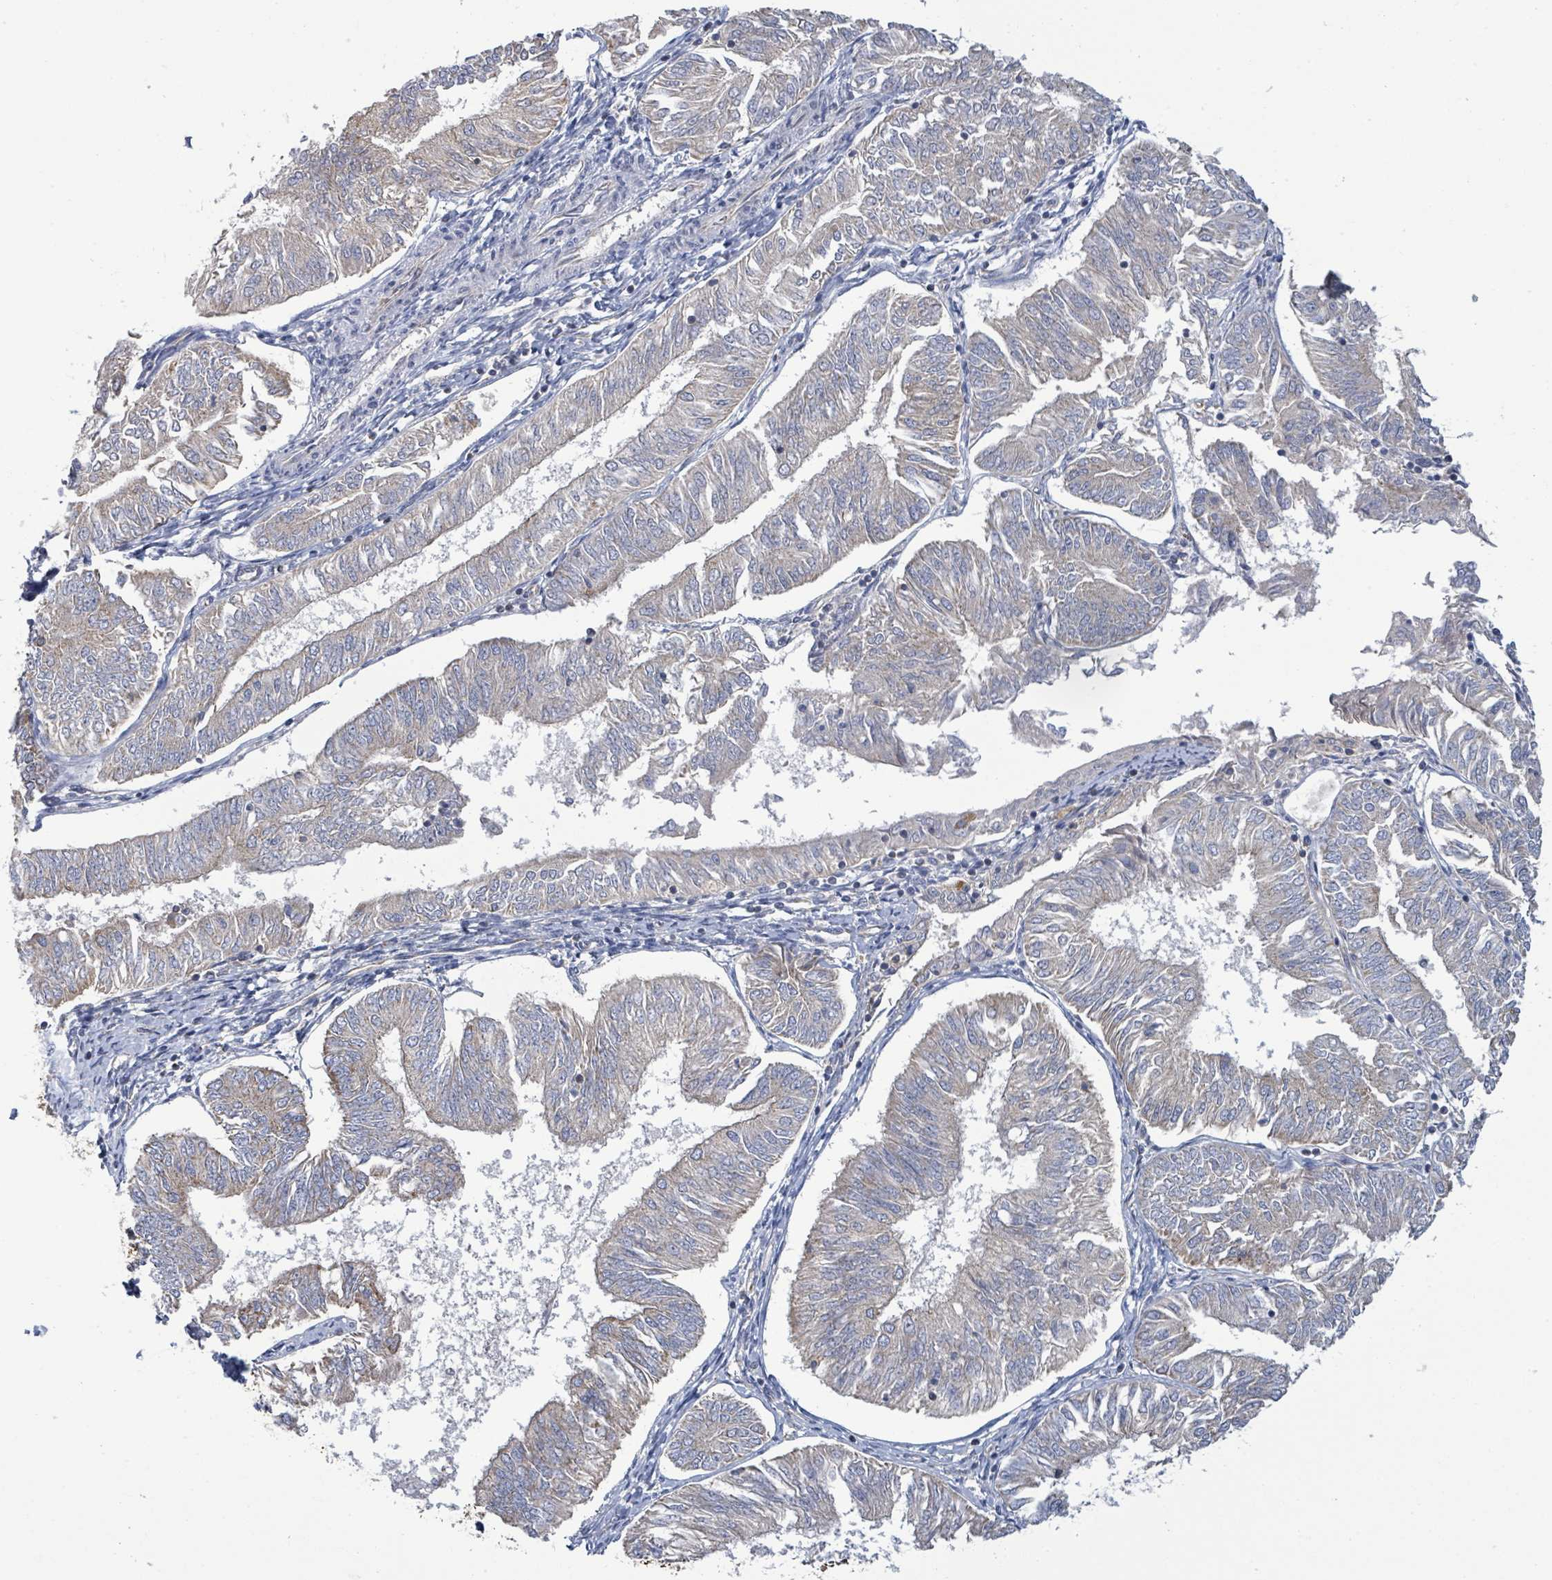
{"staining": {"intensity": "negative", "quantity": "none", "location": "none"}, "tissue": "endometrial cancer", "cell_type": "Tumor cells", "image_type": "cancer", "snomed": [{"axis": "morphology", "description": "Adenocarcinoma, NOS"}, {"axis": "topography", "description": "Endometrium"}], "caption": "Tumor cells are negative for brown protein staining in endometrial cancer.", "gene": "SUCLG2", "patient": {"sex": "female", "age": 58}}